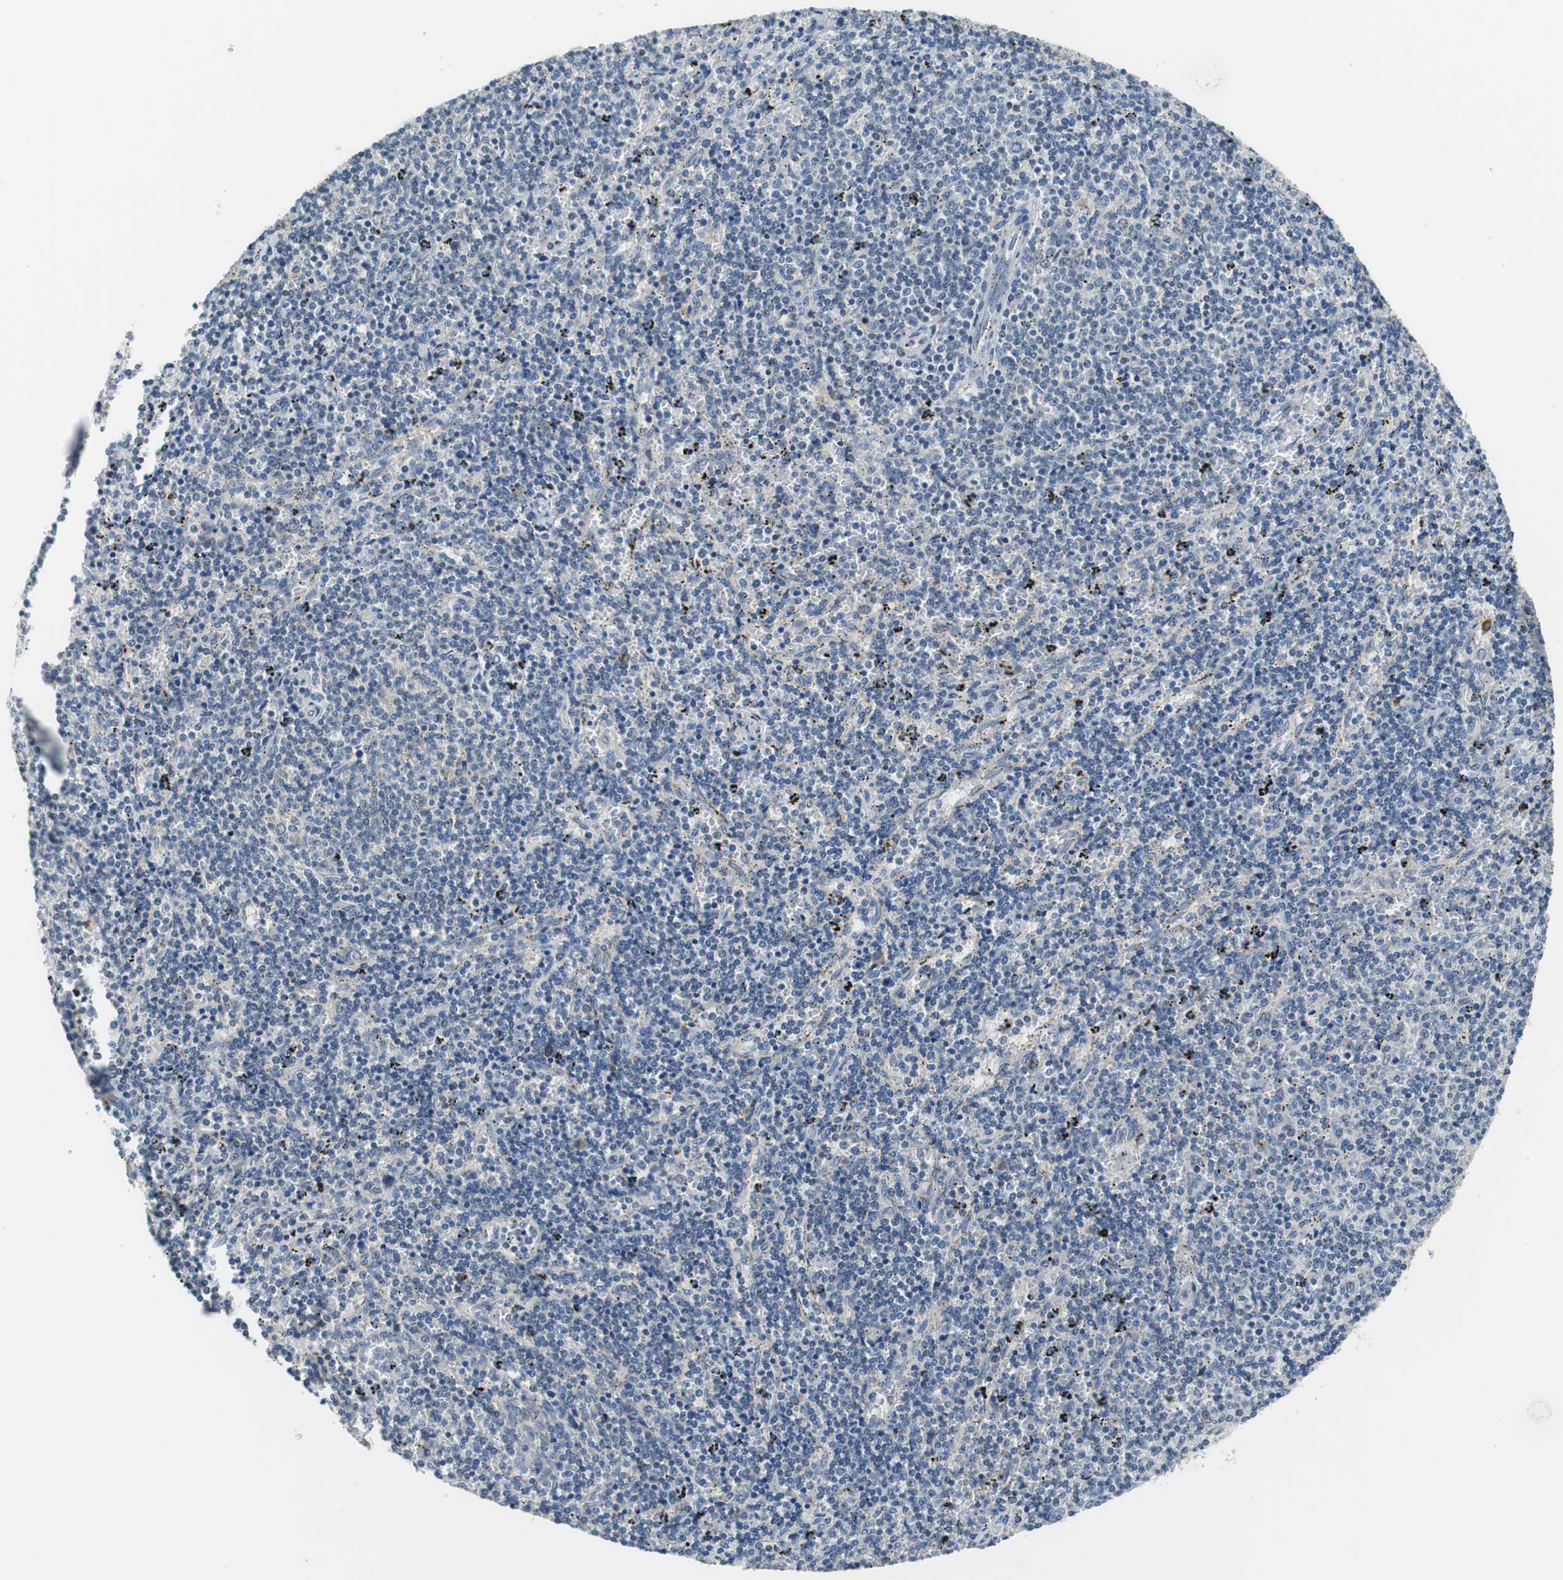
{"staining": {"intensity": "negative", "quantity": "none", "location": "none"}, "tissue": "lymphoma", "cell_type": "Tumor cells", "image_type": "cancer", "snomed": [{"axis": "morphology", "description": "Malignant lymphoma, non-Hodgkin's type, Low grade"}, {"axis": "topography", "description": "Spleen"}], "caption": "Histopathology image shows no significant protein staining in tumor cells of low-grade malignant lymphoma, non-Hodgkin's type.", "gene": "FADS2", "patient": {"sex": "female", "age": 50}}